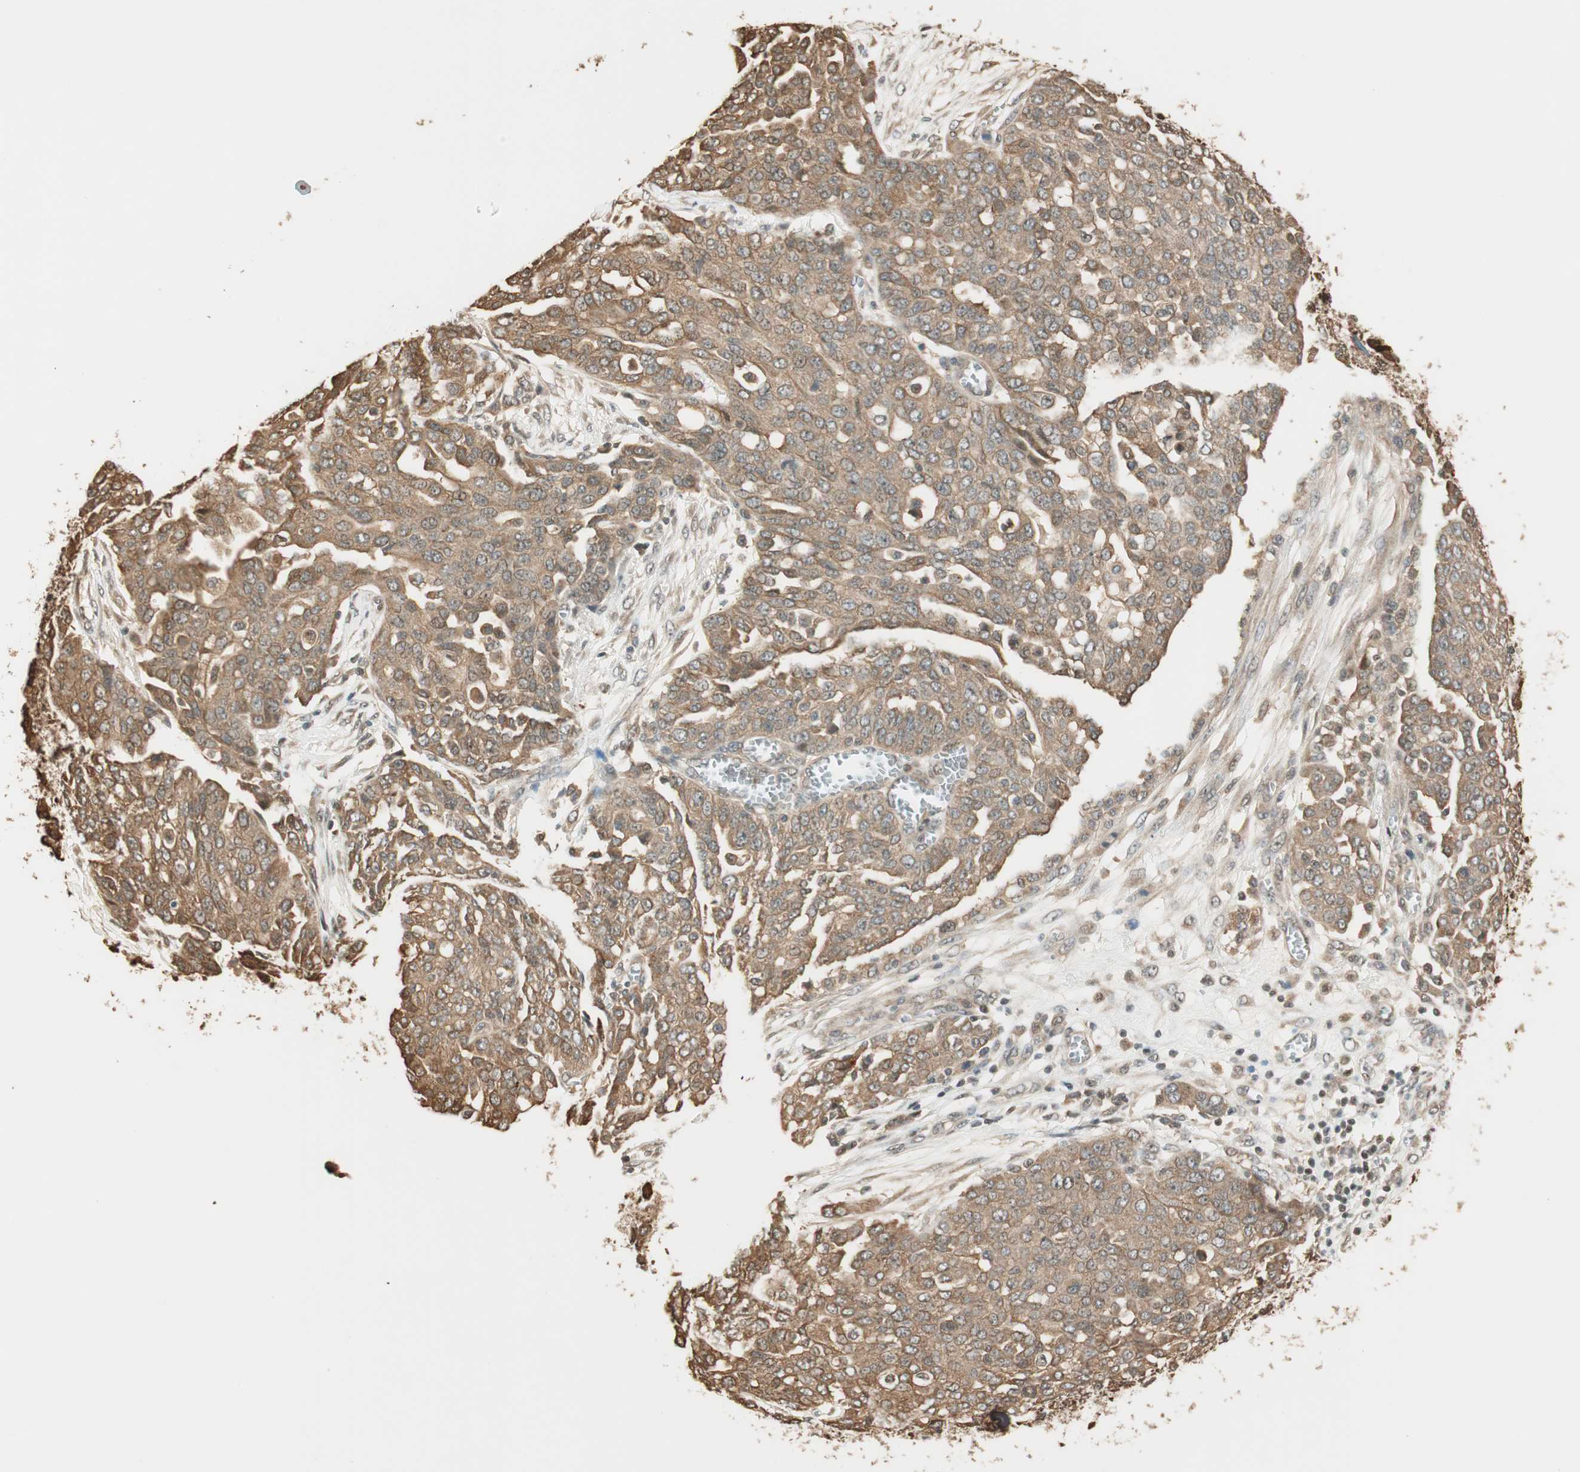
{"staining": {"intensity": "moderate", "quantity": ">75%", "location": "cytoplasmic/membranous"}, "tissue": "ovarian cancer", "cell_type": "Tumor cells", "image_type": "cancer", "snomed": [{"axis": "morphology", "description": "Cystadenocarcinoma, serous, NOS"}, {"axis": "topography", "description": "Soft tissue"}, {"axis": "topography", "description": "Ovary"}], "caption": "A histopathology image showing moderate cytoplasmic/membranous positivity in approximately >75% of tumor cells in ovarian cancer (serous cystadenocarcinoma), as visualized by brown immunohistochemical staining.", "gene": "ZNF443", "patient": {"sex": "female", "age": 57}}